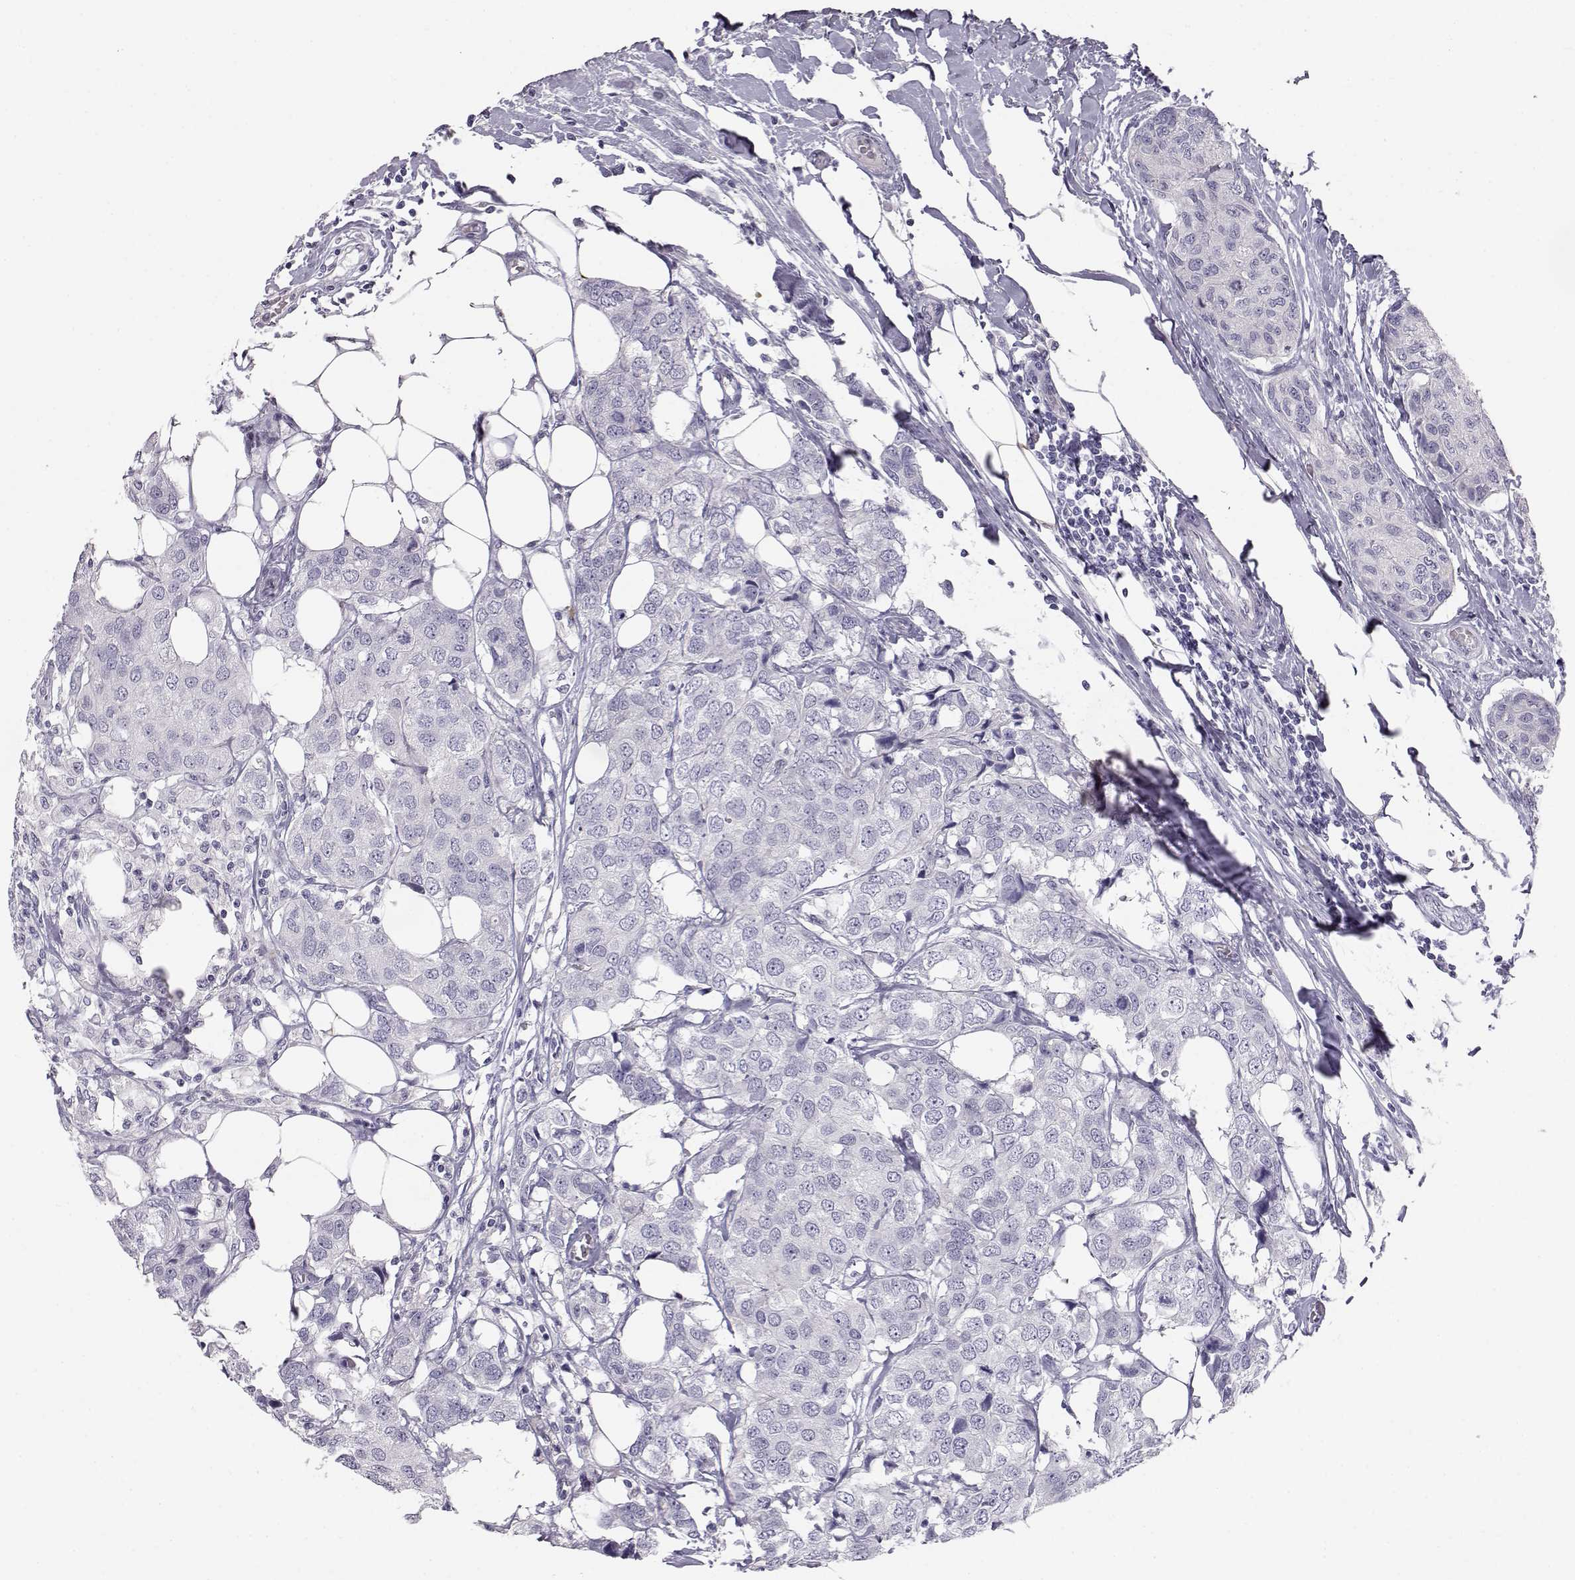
{"staining": {"intensity": "negative", "quantity": "none", "location": "none"}, "tissue": "breast cancer", "cell_type": "Tumor cells", "image_type": "cancer", "snomed": [{"axis": "morphology", "description": "Duct carcinoma"}, {"axis": "topography", "description": "Breast"}], "caption": "Immunohistochemistry (IHC) of human breast cancer shows no expression in tumor cells.", "gene": "MYCBPAP", "patient": {"sex": "female", "age": 80}}